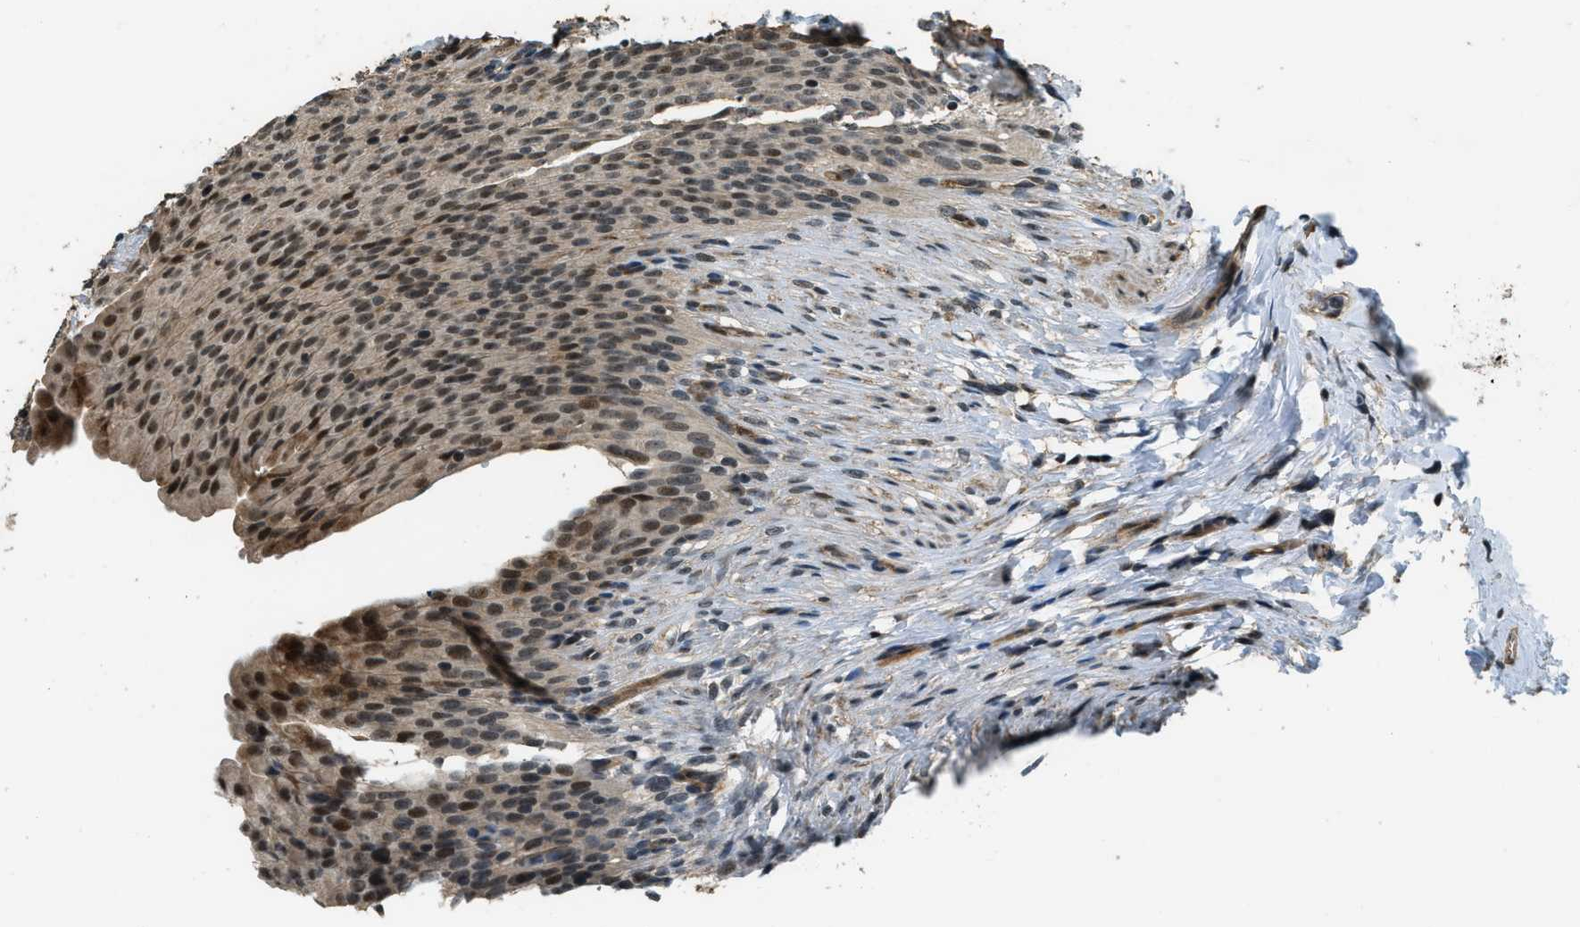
{"staining": {"intensity": "strong", "quantity": "<25%", "location": "cytoplasmic/membranous,nuclear"}, "tissue": "urinary bladder", "cell_type": "Urothelial cells", "image_type": "normal", "snomed": [{"axis": "morphology", "description": "Normal tissue, NOS"}, {"axis": "topography", "description": "Urinary bladder"}], "caption": "Protein expression by IHC displays strong cytoplasmic/membranous,nuclear staining in about <25% of urothelial cells in normal urinary bladder. Using DAB (3,3'-diaminobenzidine) (brown) and hematoxylin (blue) stains, captured at high magnification using brightfield microscopy.", "gene": "MED21", "patient": {"sex": "female", "age": 79}}